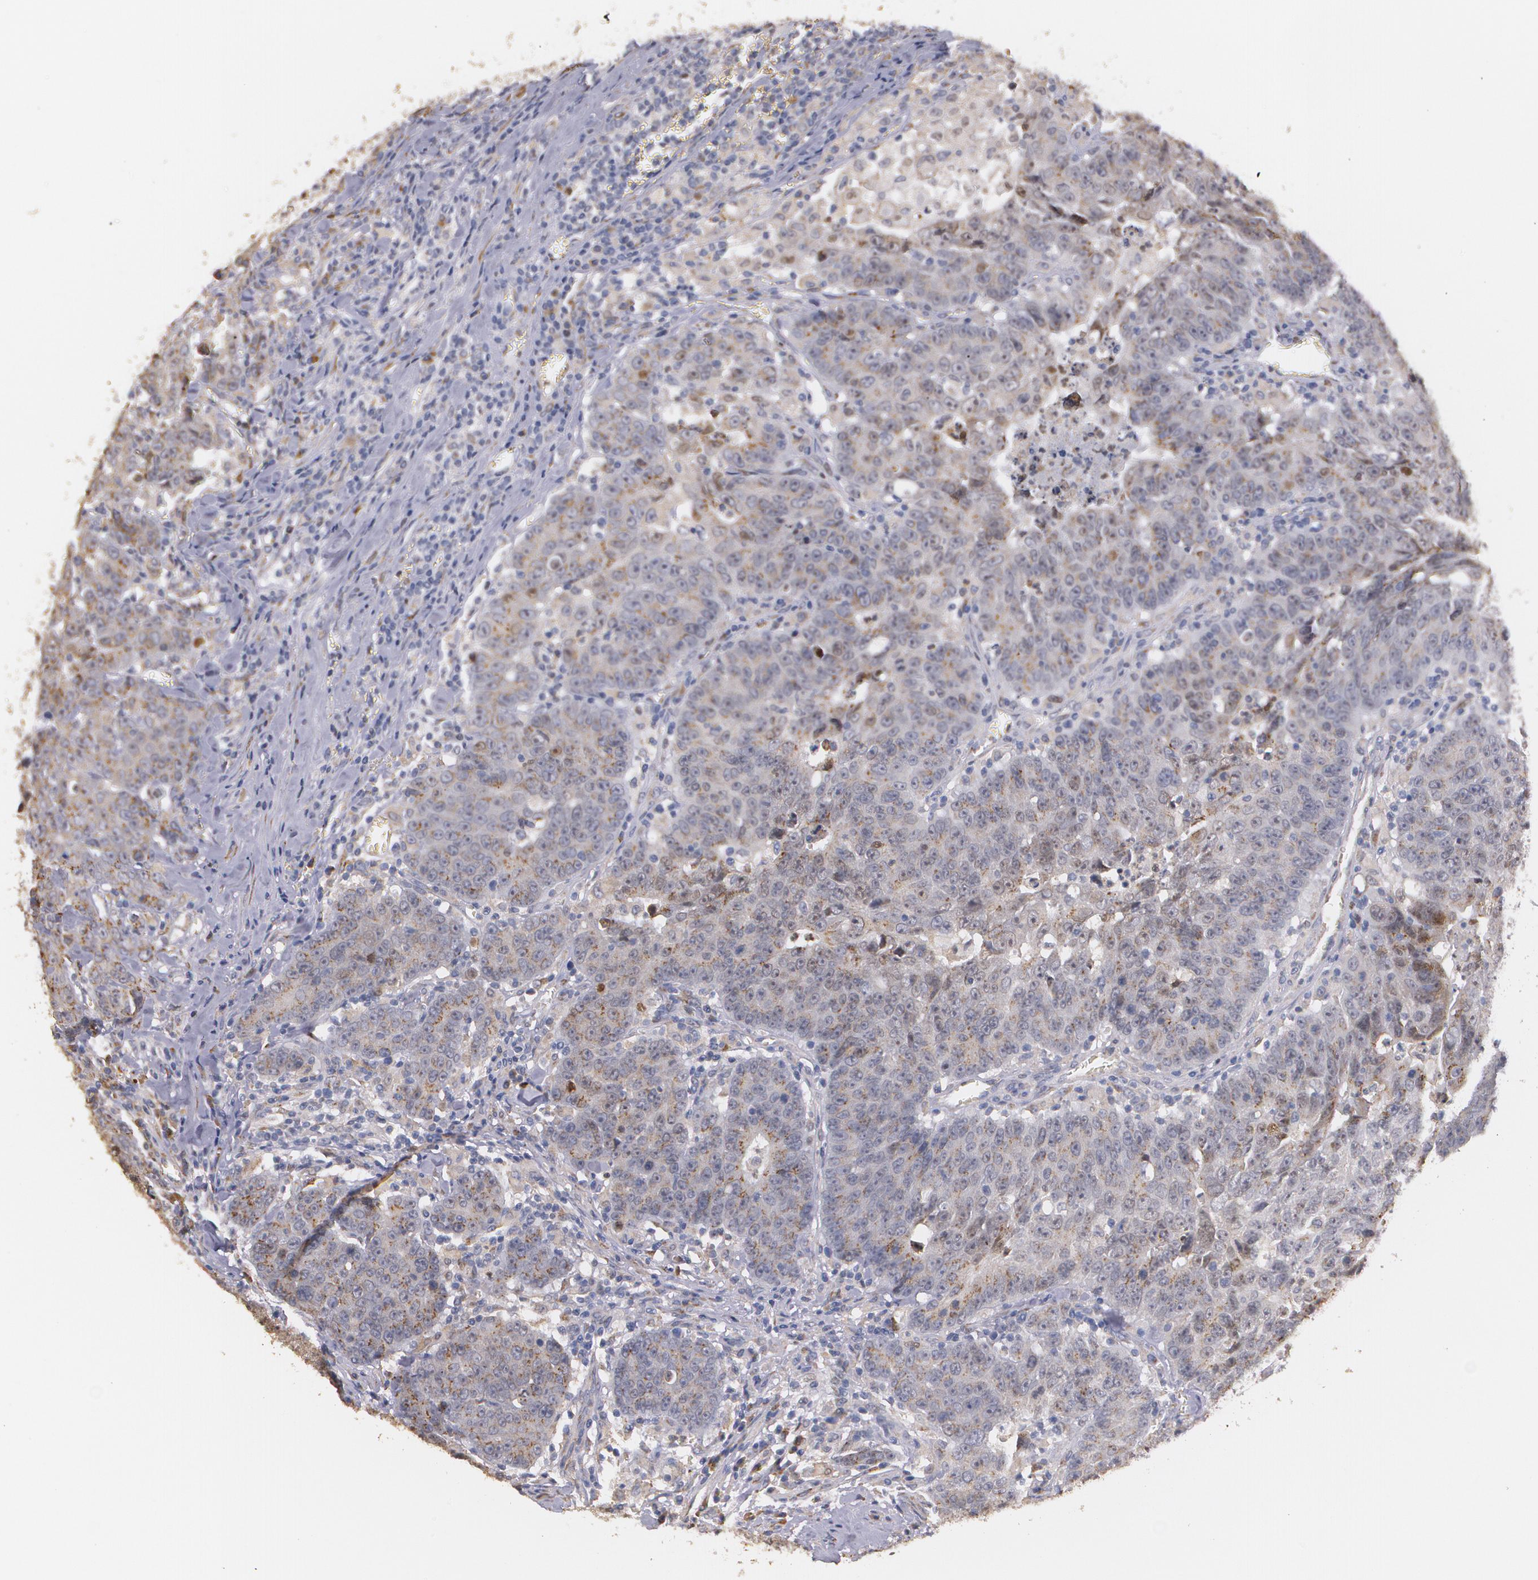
{"staining": {"intensity": "moderate", "quantity": ">75%", "location": "cytoplasmic/membranous"}, "tissue": "colorectal cancer", "cell_type": "Tumor cells", "image_type": "cancer", "snomed": [{"axis": "morphology", "description": "Adenocarcinoma, NOS"}, {"axis": "topography", "description": "Colon"}], "caption": "DAB (3,3'-diaminobenzidine) immunohistochemical staining of adenocarcinoma (colorectal) displays moderate cytoplasmic/membranous protein expression in about >75% of tumor cells.", "gene": "ATF3", "patient": {"sex": "female", "age": 53}}